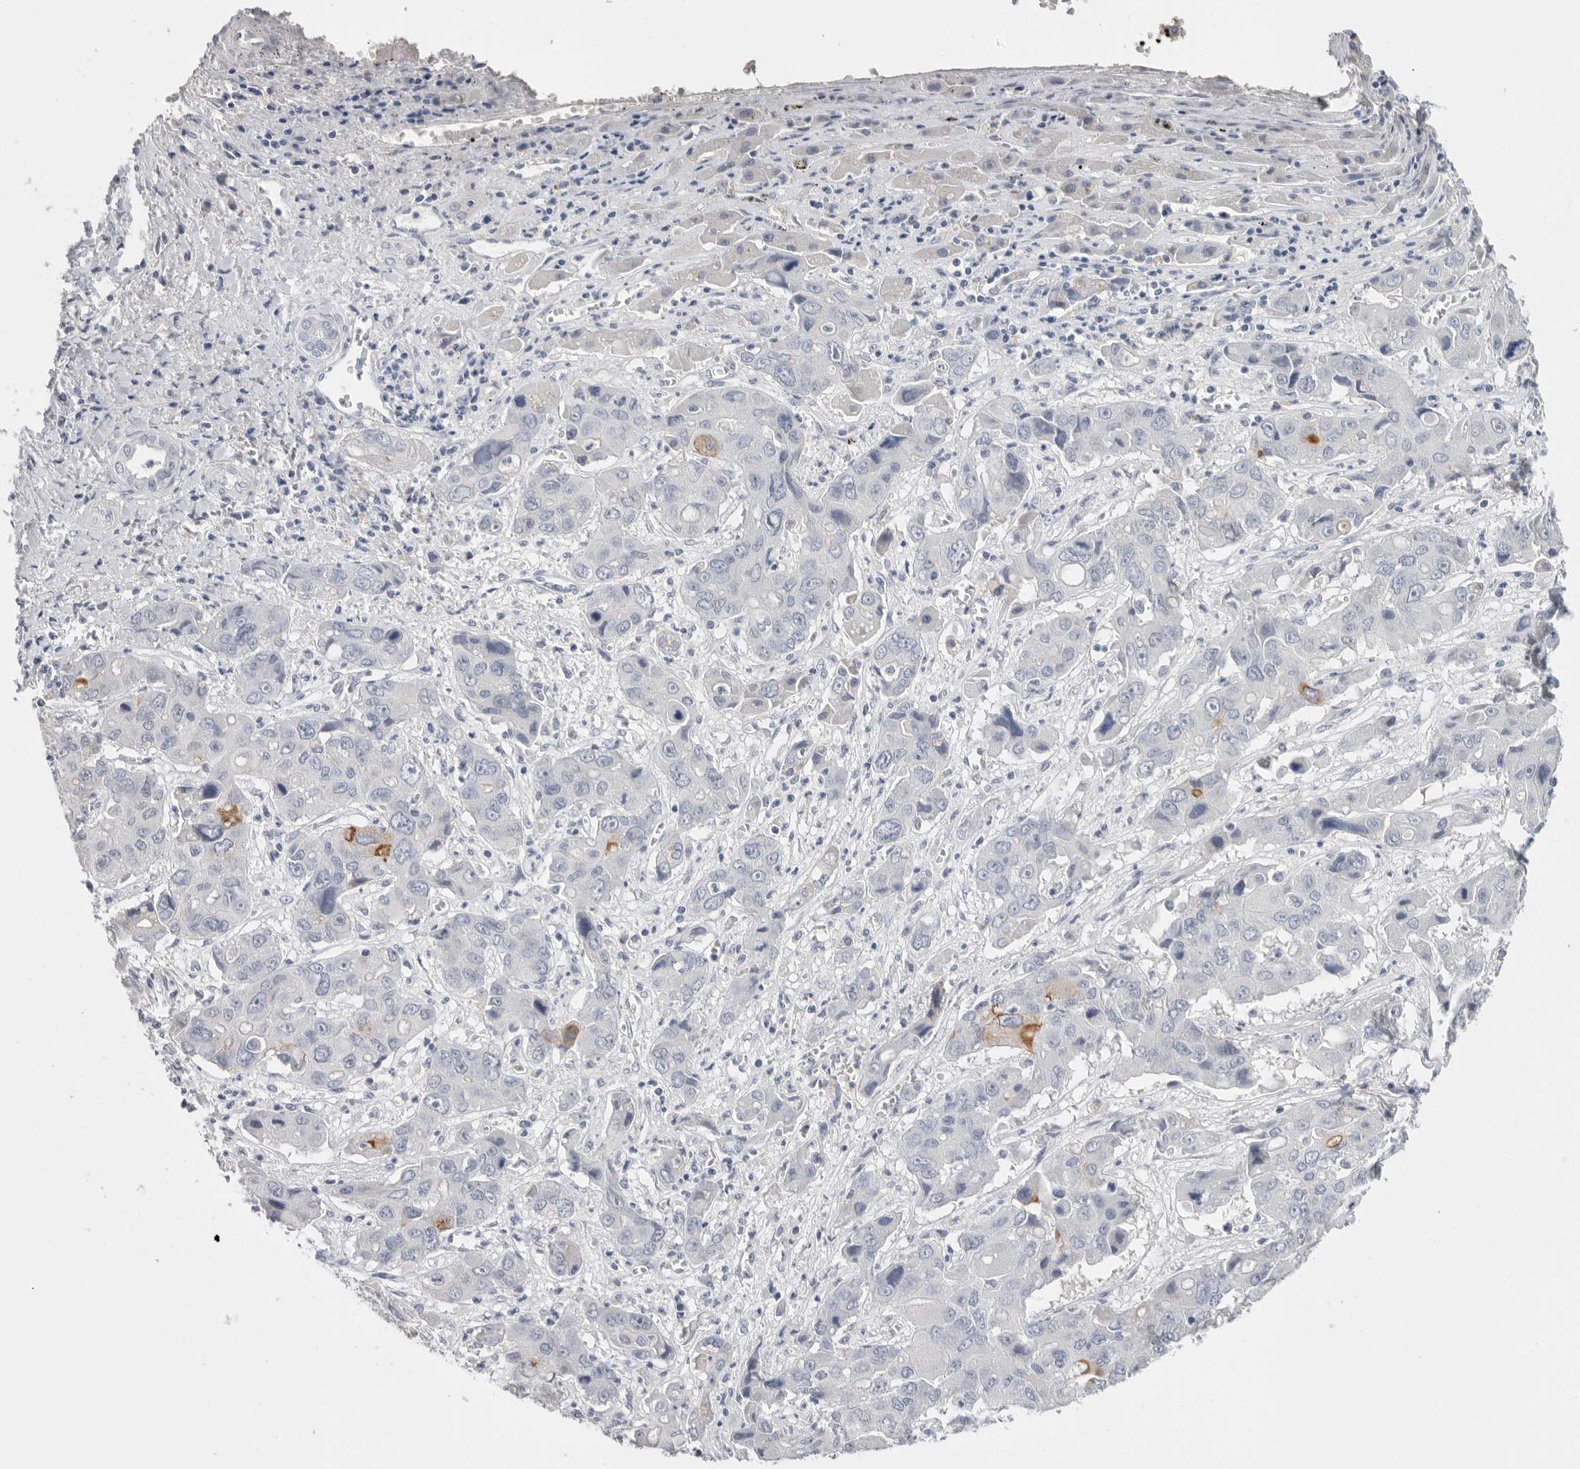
{"staining": {"intensity": "negative", "quantity": "none", "location": "none"}, "tissue": "liver cancer", "cell_type": "Tumor cells", "image_type": "cancer", "snomed": [{"axis": "morphology", "description": "Cholangiocarcinoma"}, {"axis": "topography", "description": "Liver"}], "caption": "The micrograph demonstrates no staining of tumor cells in liver cholangiocarcinoma.", "gene": "APOA2", "patient": {"sex": "male", "age": 67}}